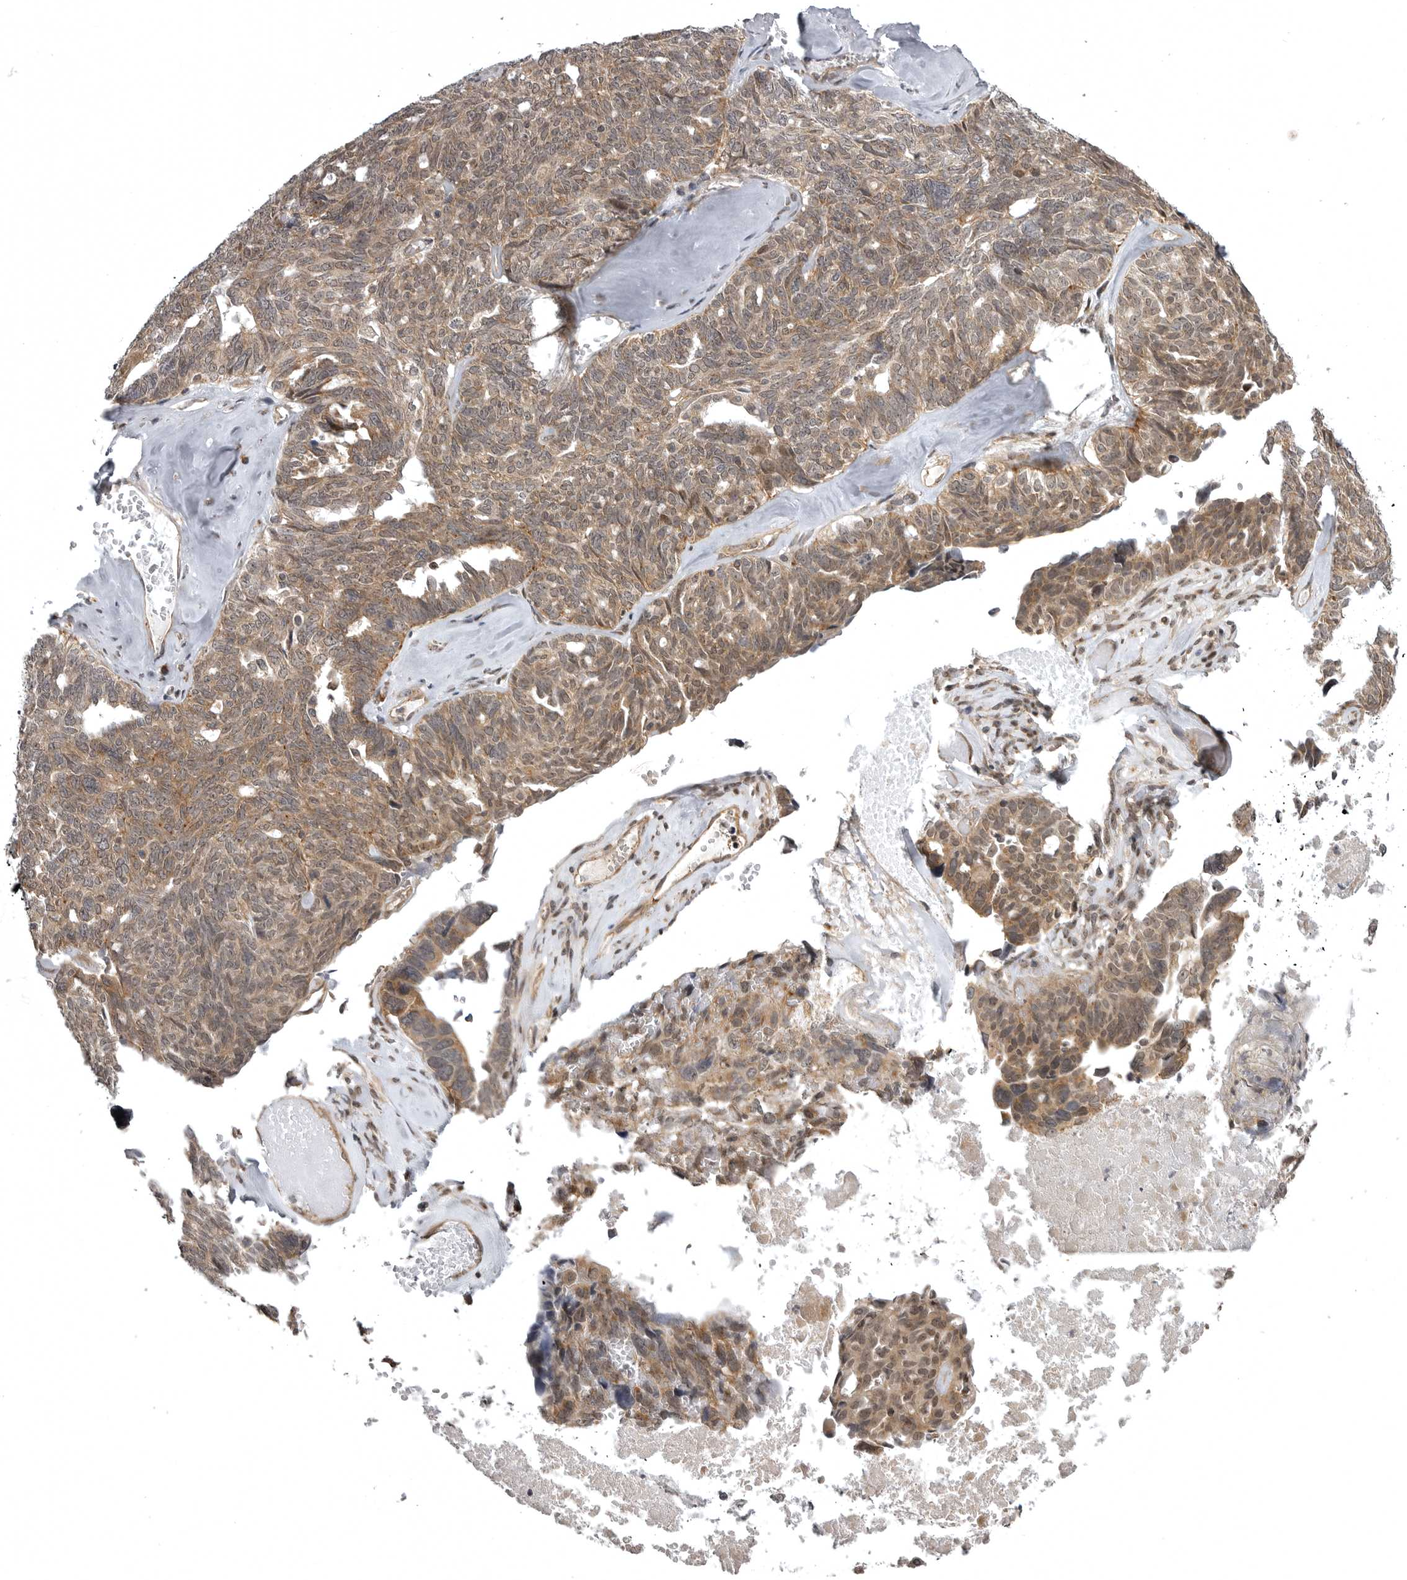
{"staining": {"intensity": "moderate", "quantity": ">75%", "location": "cytoplasmic/membranous,nuclear"}, "tissue": "ovarian cancer", "cell_type": "Tumor cells", "image_type": "cancer", "snomed": [{"axis": "morphology", "description": "Cystadenocarcinoma, serous, NOS"}, {"axis": "topography", "description": "Ovary"}], "caption": "Protein analysis of serous cystadenocarcinoma (ovarian) tissue exhibits moderate cytoplasmic/membranous and nuclear expression in approximately >75% of tumor cells.", "gene": "SNX16", "patient": {"sex": "female", "age": 79}}